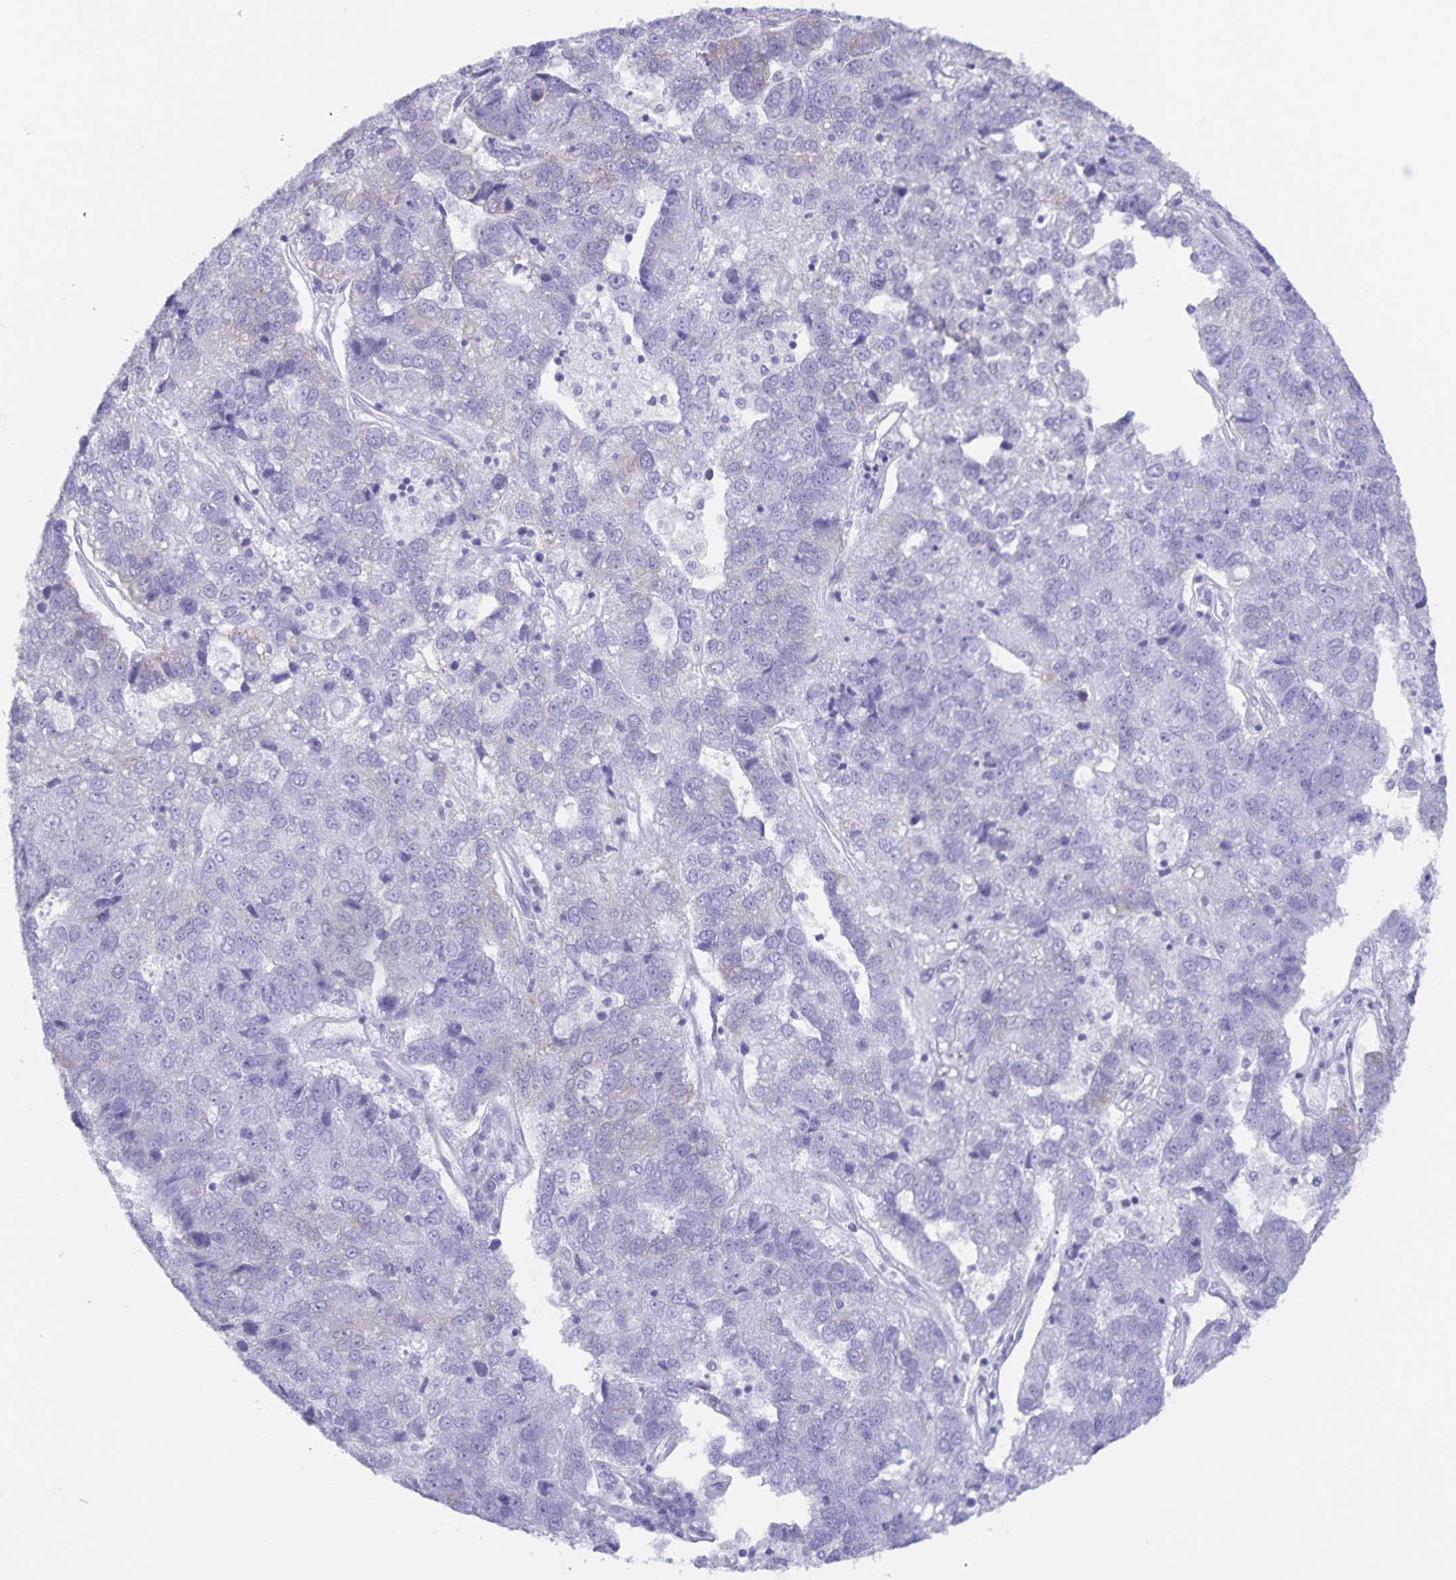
{"staining": {"intensity": "negative", "quantity": "none", "location": "none"}, "tissue": "pancreatic cancer", "cell_type": "Tumor cells", "image_type": "cancer", "snomed": [{"axis": "morphology", "description": "Adenocarcinoma, NOS"}, {"axis": "topography", "description": "Pancreas"}], "caption": "Immunohistochemical staining of human pancreatic adenocarcinoma displays no significant expression in tumor cells.", "gene": "AQP4", "patient": {"sex": "female", "age": 61}}